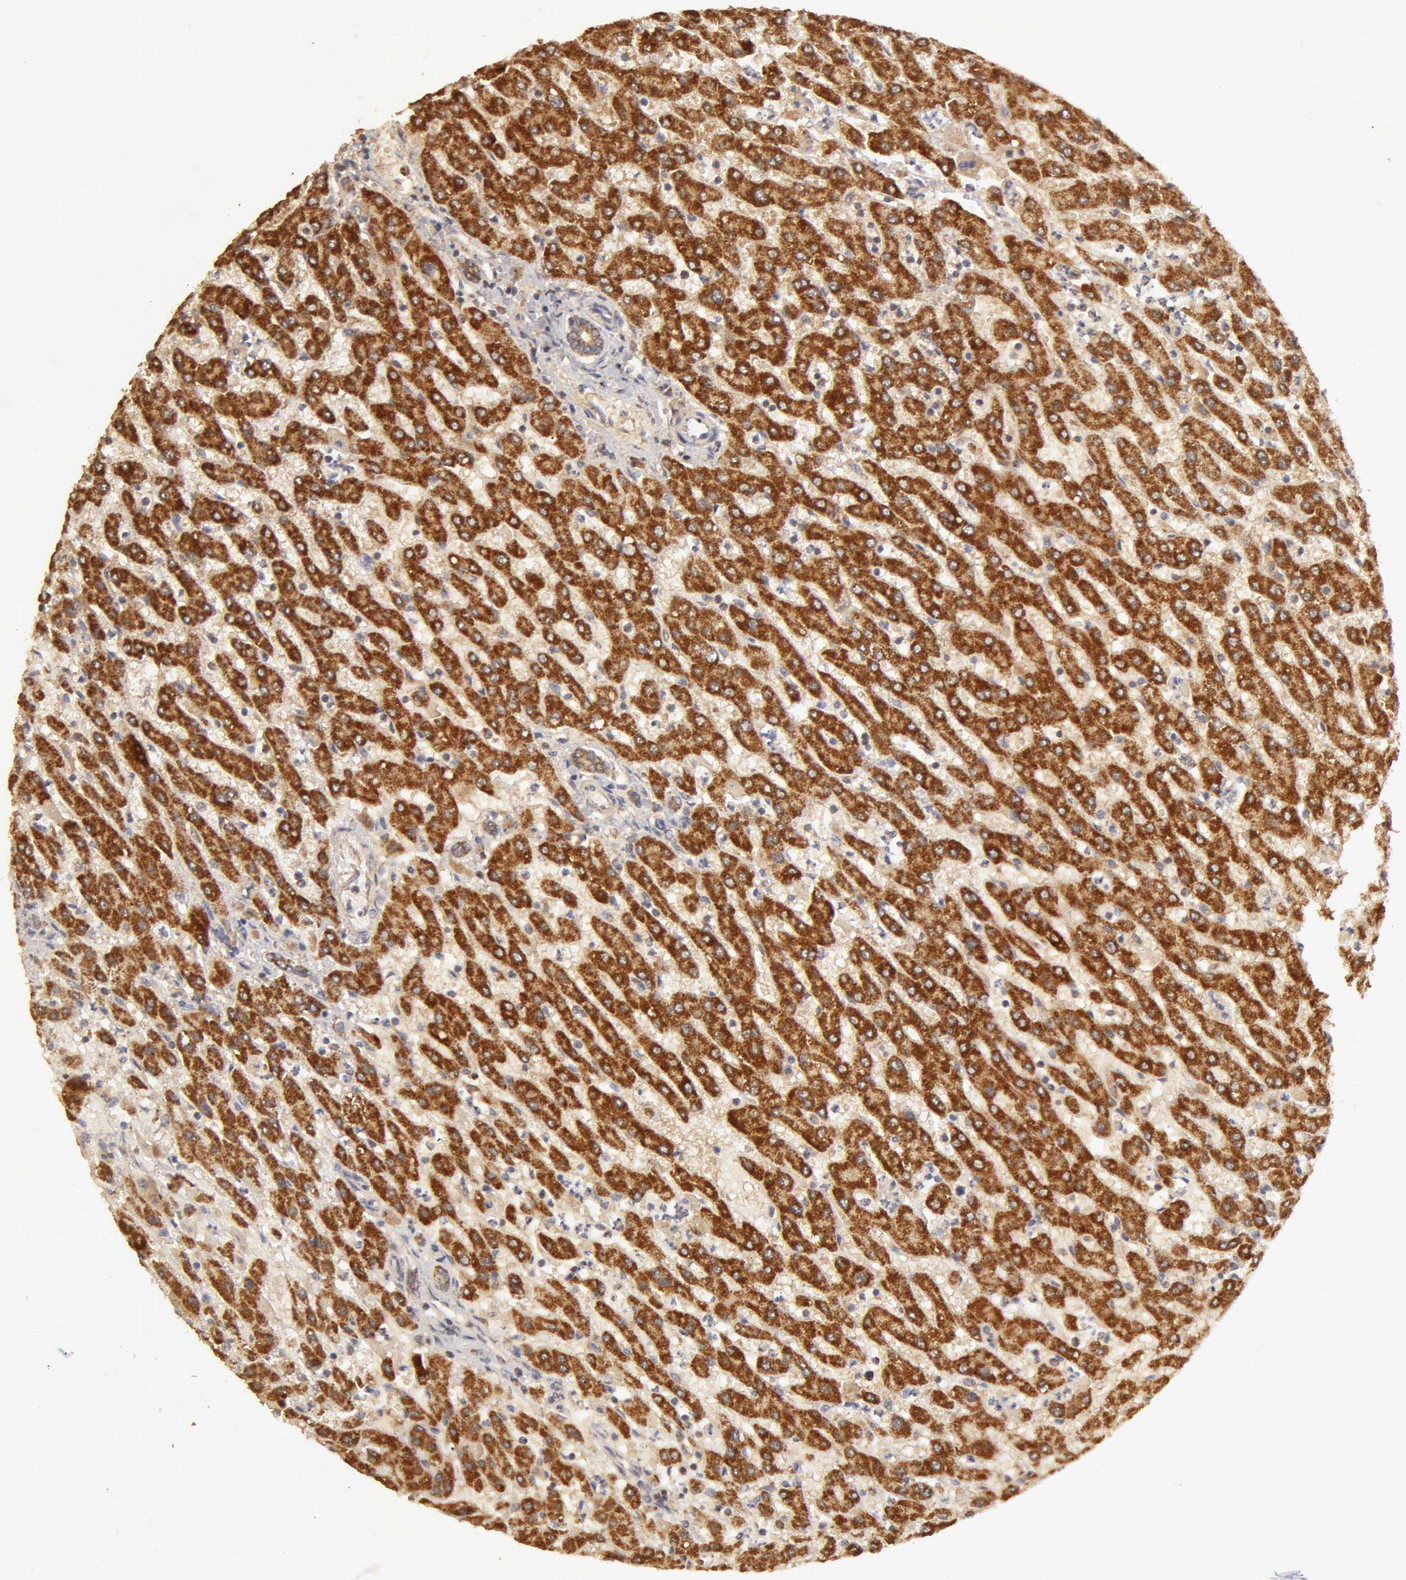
{"staining": {"intensity": "weak", "quantity": ">75%", "location": "cytoplasmic/membranous"}, "tissue": "liver", "cell_type": "Cholangiocytes", "image_type": "normal", "snomed": [{"axis": "morphology", "description": "Normal tissue, NOS"}, {"axis": "topography", "description": "Liver"}], "caption": "Weak cytoplasmic/membranous protein positivity is identified in approximately >75% of cholangiocytes in liver. The protein of interest is shown in brown color, while the nuclei are stained blue.", "gene": "ADPRH", "patient": {"sex": "female", "age": 30}}